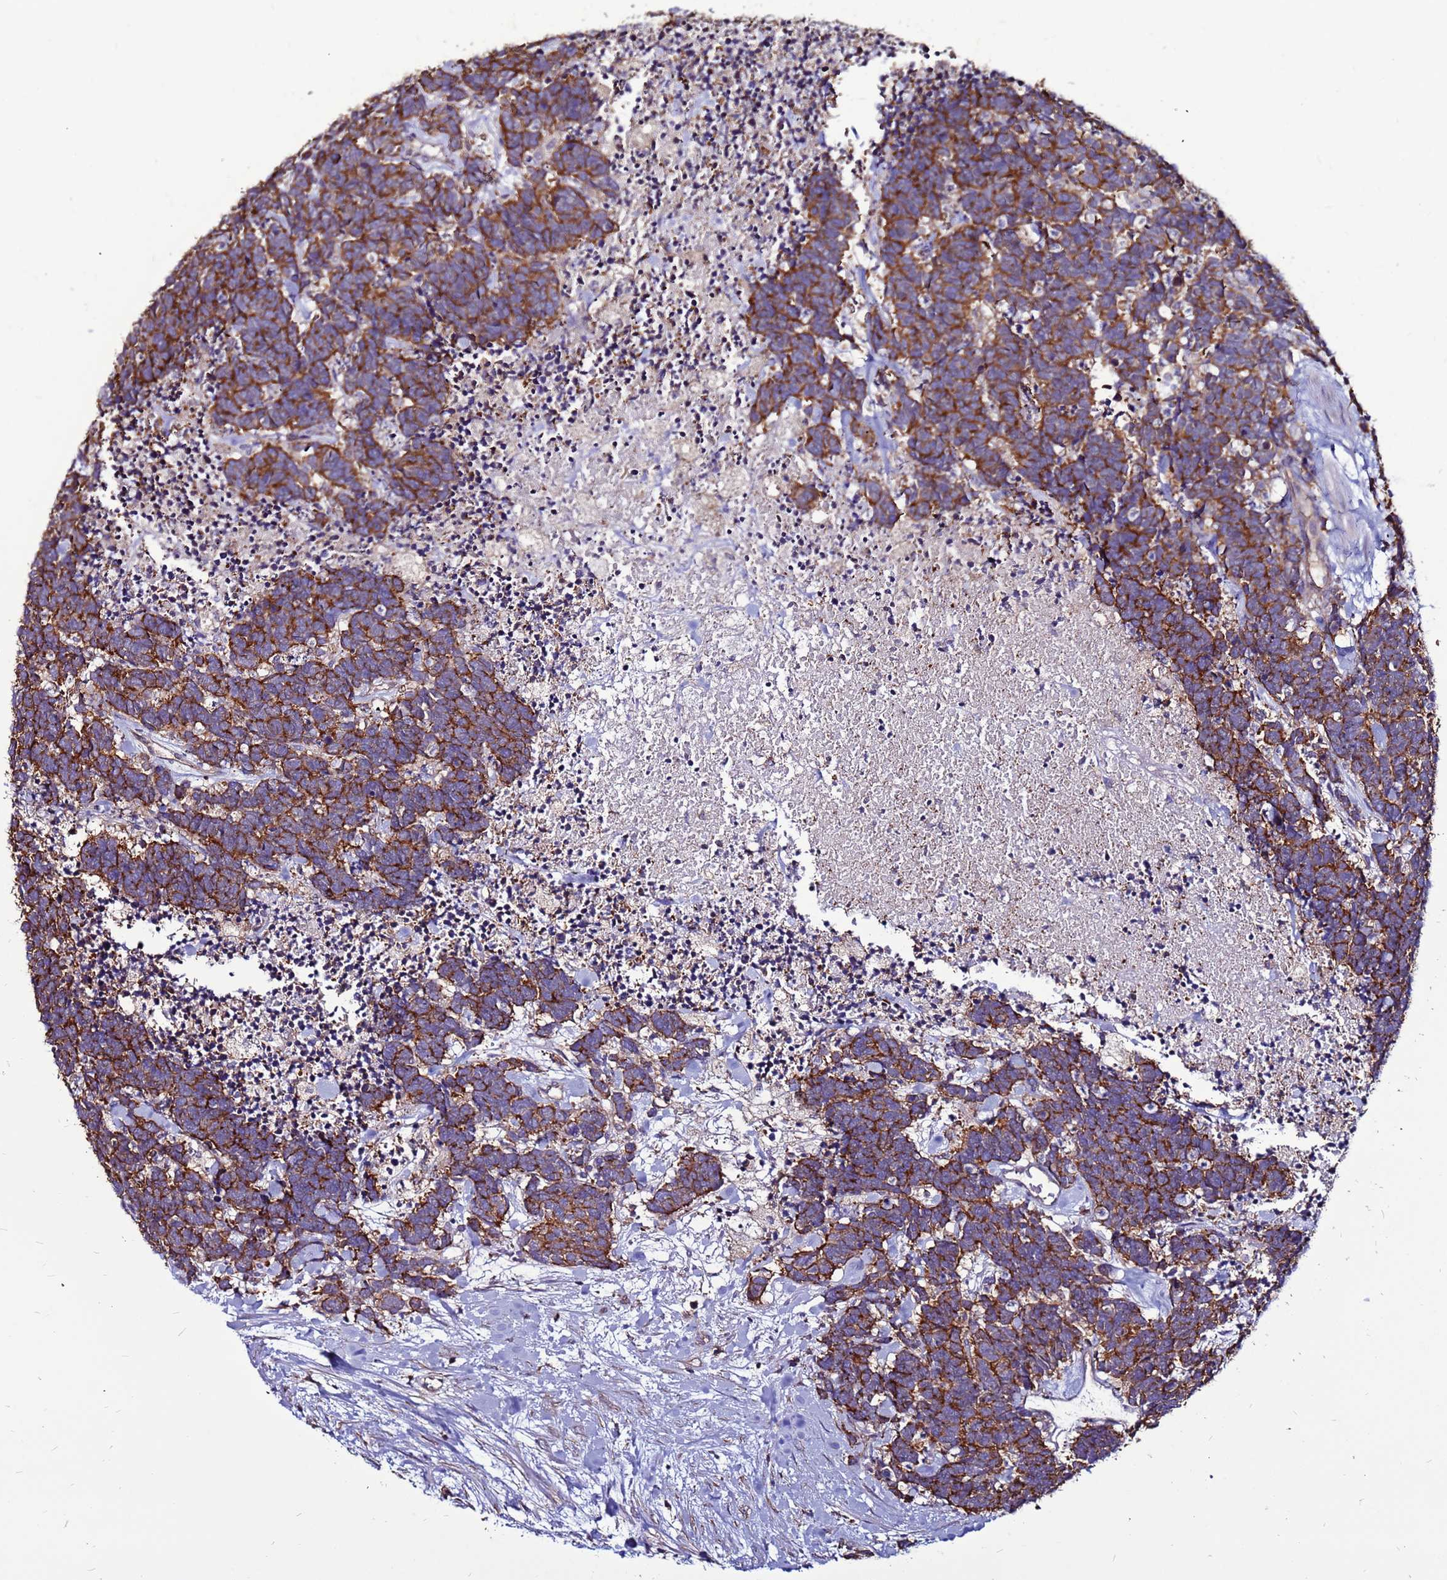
{"staining": {"intensity": "strong", "quantity": ">75%", "location": "cytoplasmic/membranous"}, "tissue": "carcinoid", "cell_type": "Tumor cells", "image_type": "cancer", "snomed": [{"axis": "morphology", "description": "Carcinoma, NOS"}, {"axis": "morphology", "description": "Carcinoid, malignant, NOS"}, {"axis": "topography", "description": "Prostate"}], "caption": "This histopathology image shows carcinoid stained with IHC to label a protein in brown. The cytoplasmic/membranous of tumor cells show strong positivity for the protein. Nuclei are counter-stained blue.", "gene": "NRN1L", "patient": {"sex": "male", "age": 57}}